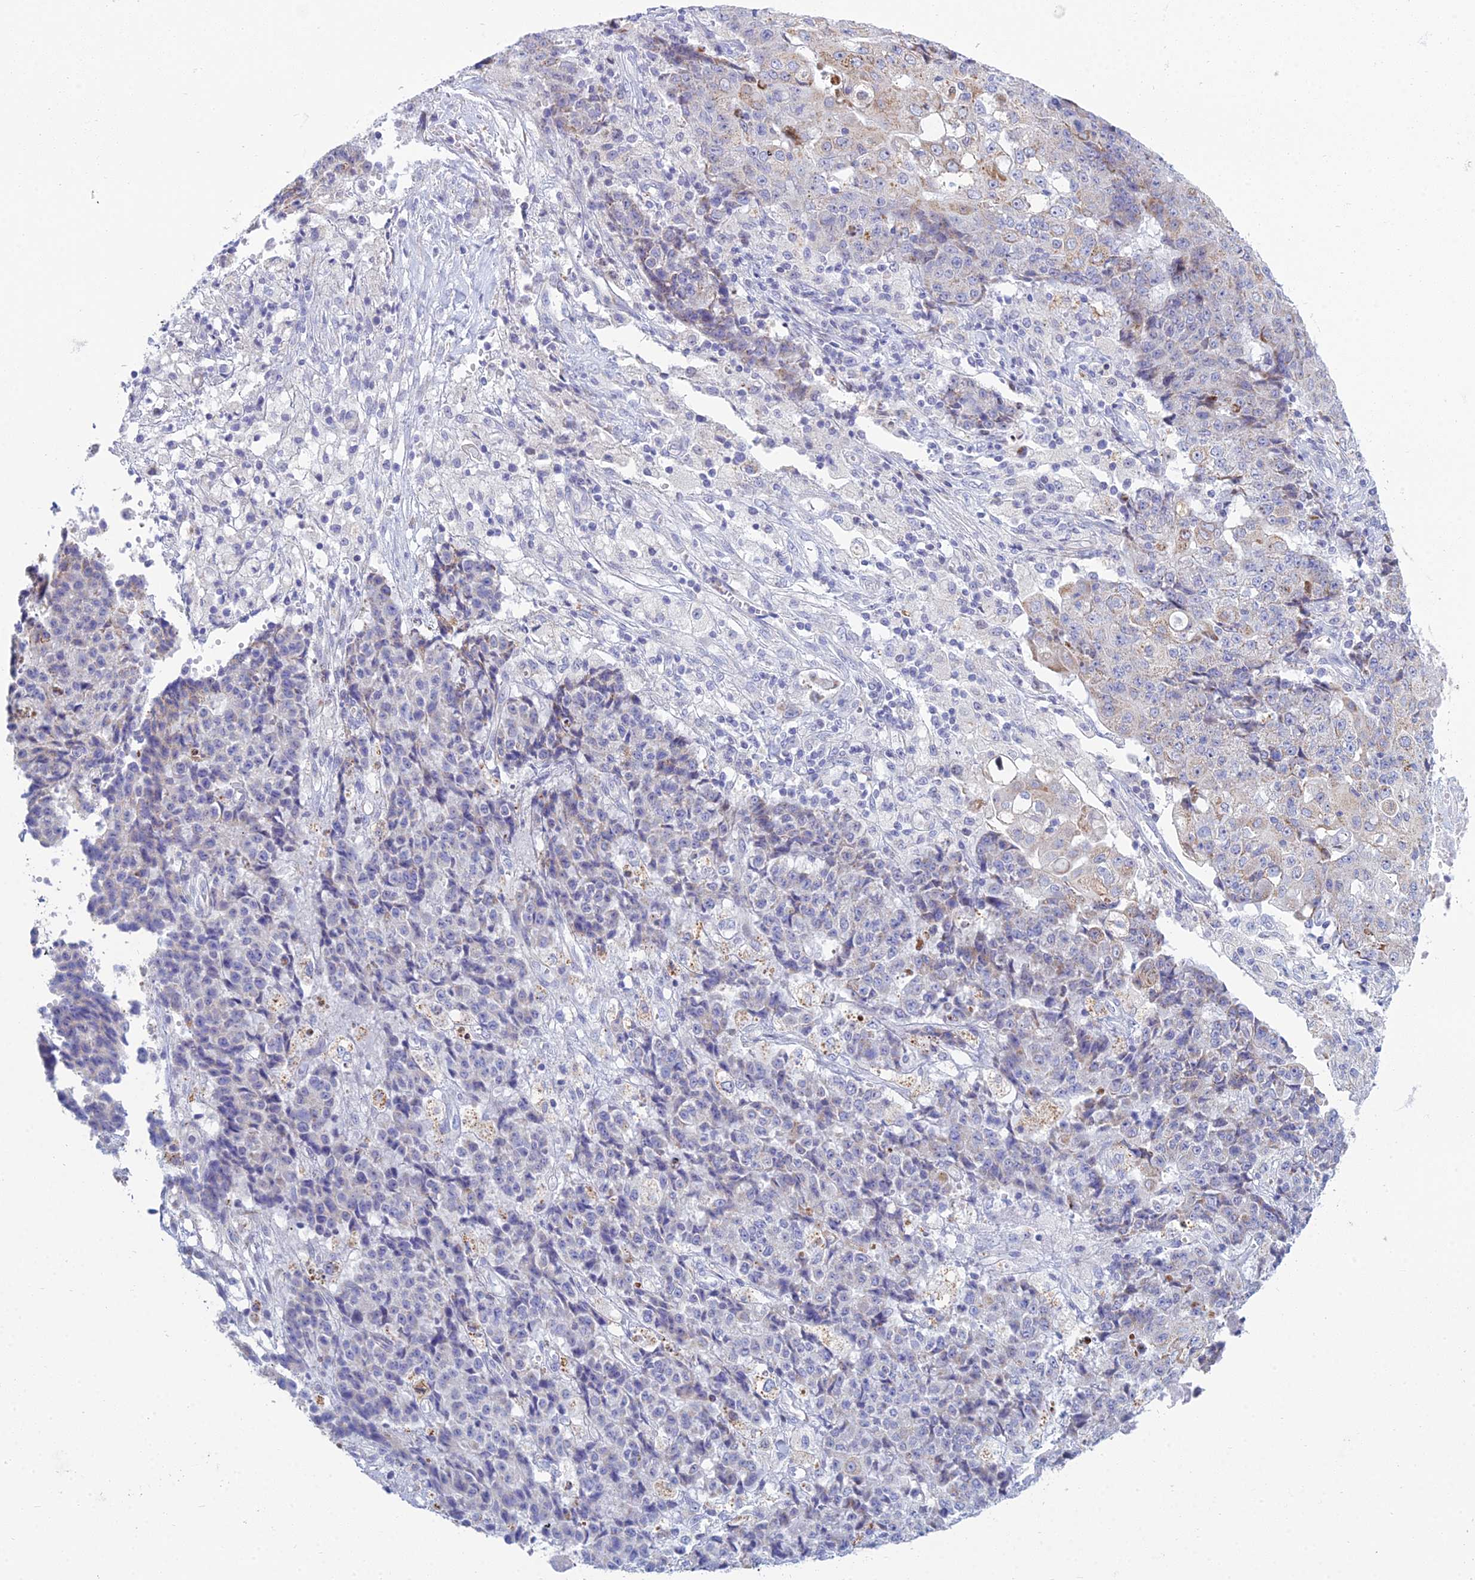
{"staining": {"intensity": "weak", "quantity": "<25%", "location": "cytoplasmic/membranous"}, "tissue": "ovarian cancer", "cell_type": "Tumor cells", "image_type": "cancer", "snomed": [{"axis": "morphology", "description": "Carcinoma, endometroid"}, {"axis": "topography", "description": "Ovary"}], "caption": "Immunohistochemistry image of ovarian cancer (endometroid carcinoma) stained for a protein (brown), which shows no staining in tumor cells.", "gene": "PRR13", "patient": {"sex": "female", "age": 42}}